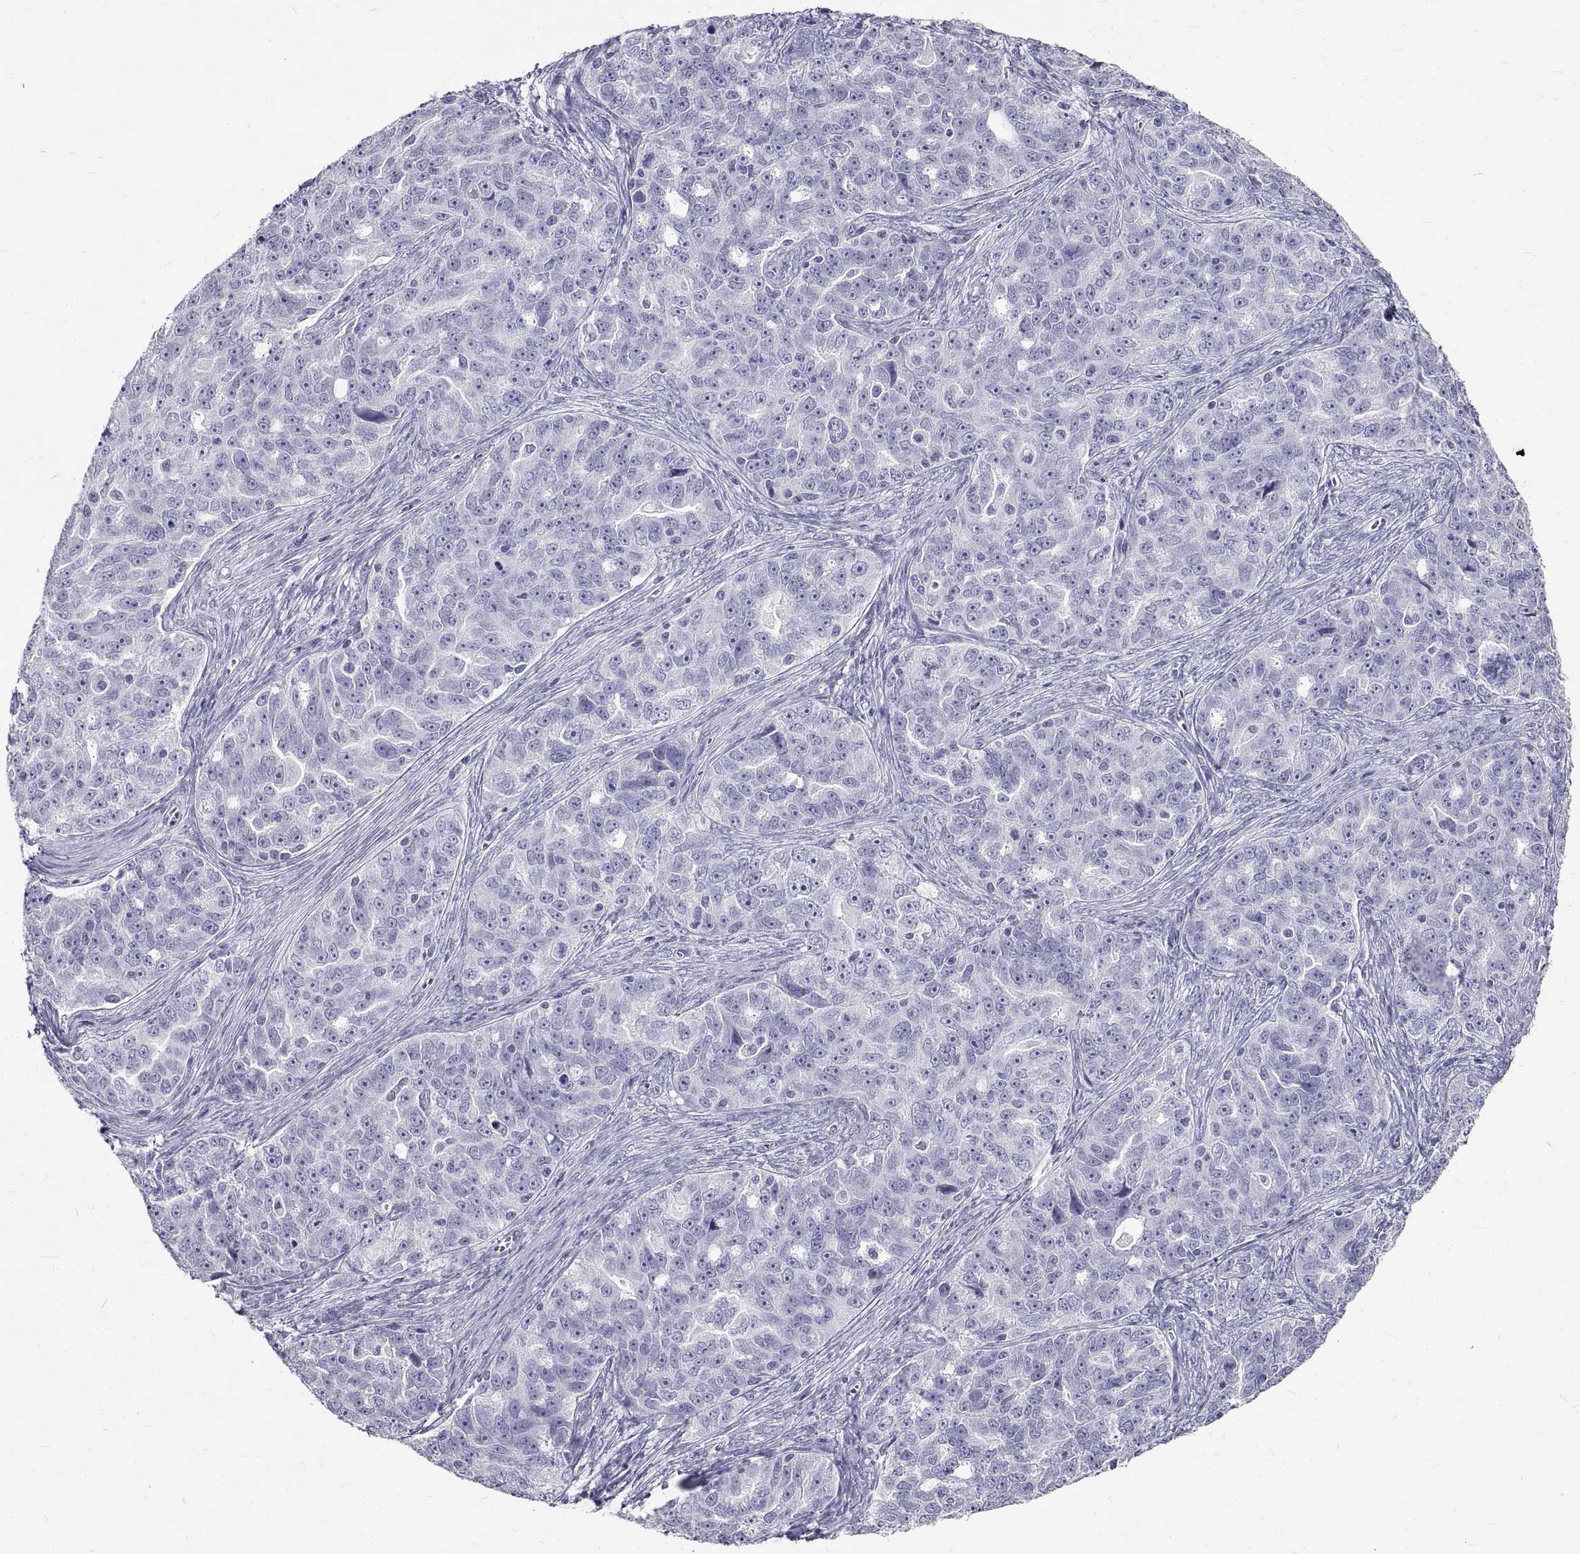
{"staining": {"intensity": "negative", "quantity": "none", "location": "none"}, "tissue": "ovarian cancer", "cell_type": "Tumor cells", "image_type": "cancer", "snomed": [{"axis": "morphology", "description": "Cystadenocarcinoma, serous, NOS"}, {"axis": "topography", "description": "Ovary"}], "caption": "The image exhibits no staining of tumor cells in ovarian serous cystadenocarcinoma.", "gene": "GNG12", "patient": {"sex": "female", "age": 51}}